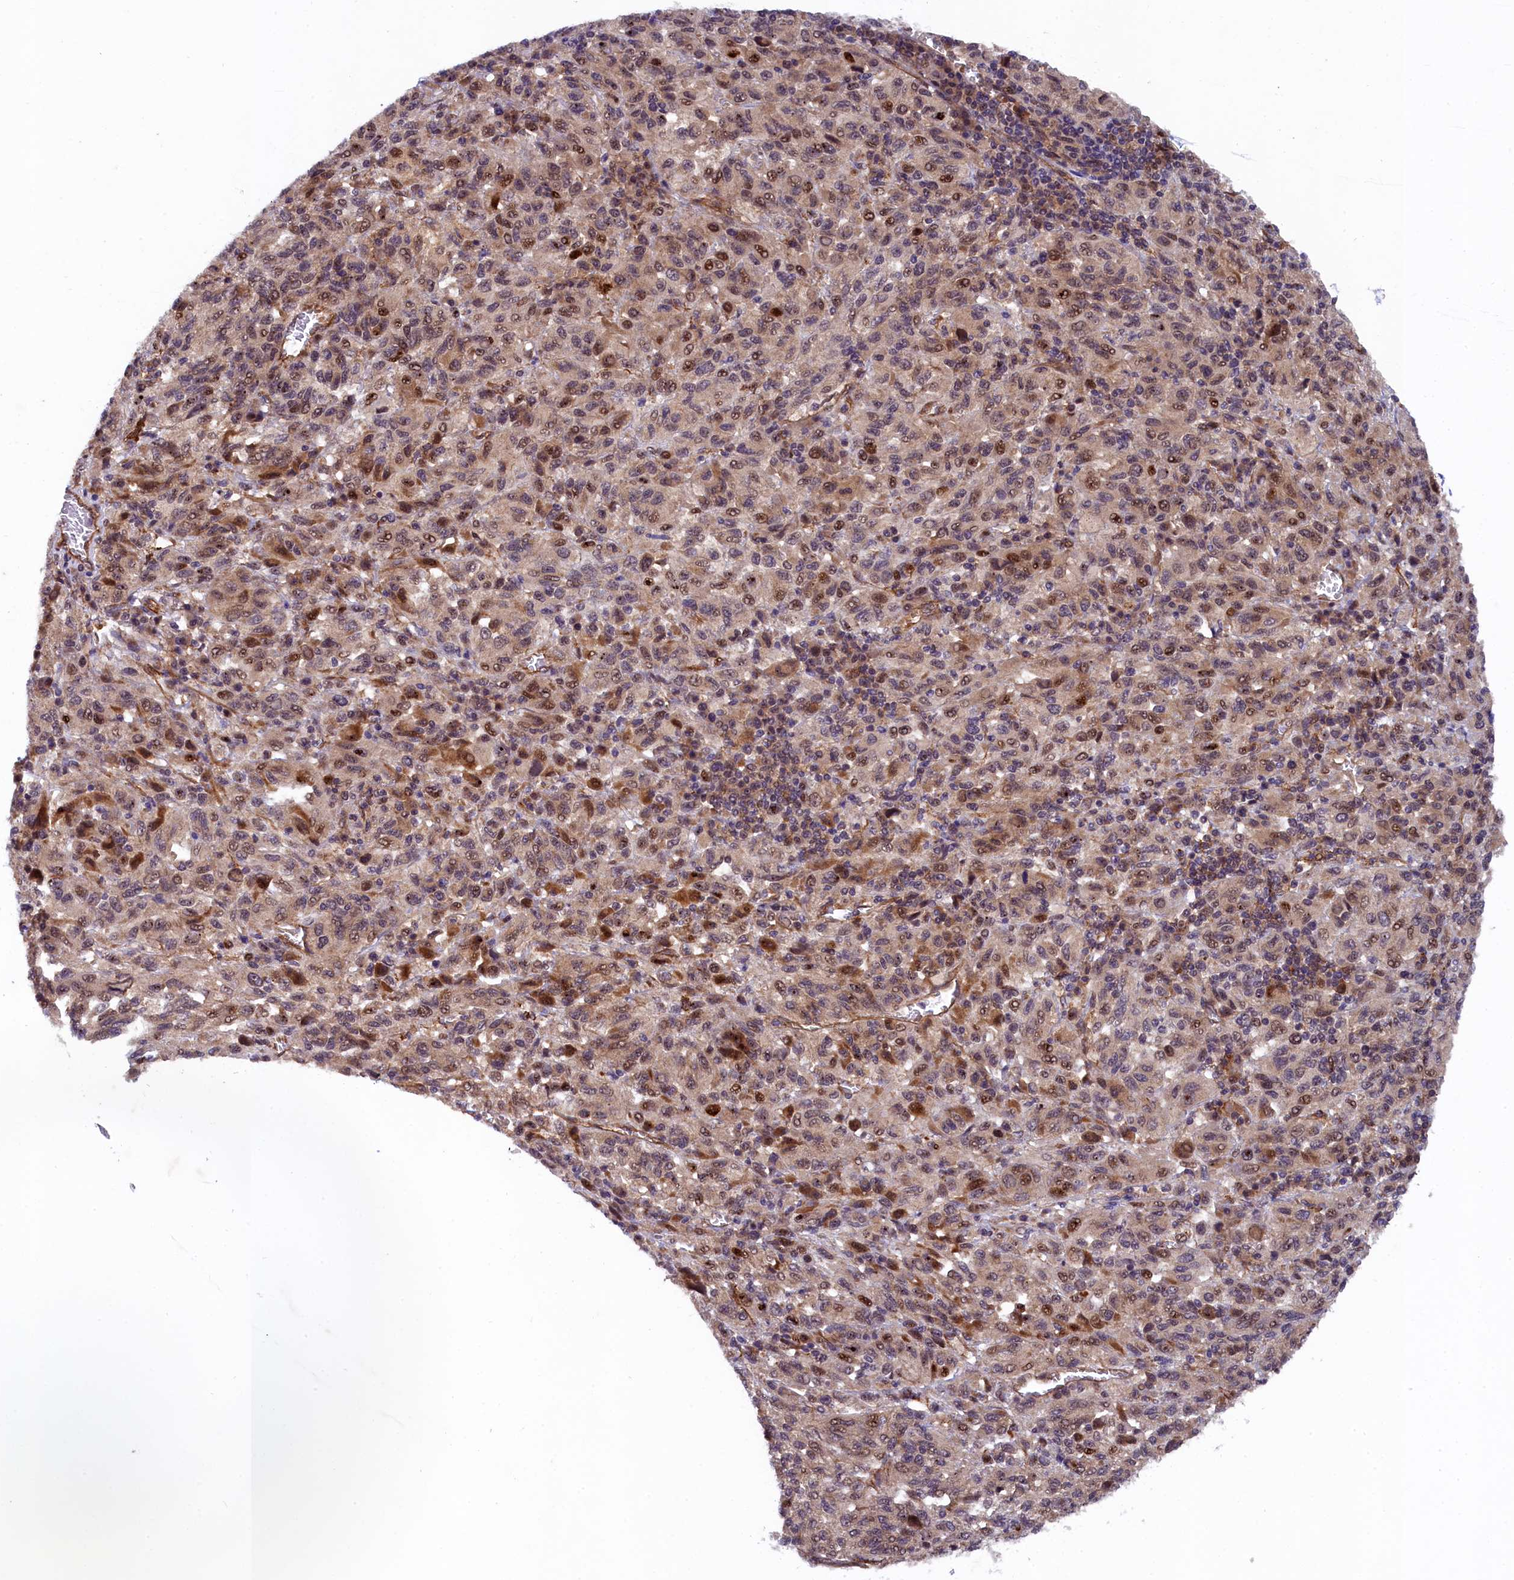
{"staining": {"intensity": "moderate", "quantity": "25%-75%", "location": "nuclear"}, "tissue": "melanoma", "cell_type": "Tumor cells", "image_type": "cancer", "snomed": [{"axis": "morphology", "description": "Malignant melanoma, Metastatic site"}, {"axis": "topography", "description": "Lung"}], "caption": "IHC micrograph of neoplastic tissue: human malignant melanoma (metastatic site) stained using immunohistochemistry (IHC) displays medium levels of moderate protein expression localized specifically in the nuclear of tumor cells, appearing as a nuclear brown color.", "gene": "ARL14EP", "patient": {"sex": "male", "age": 64}}